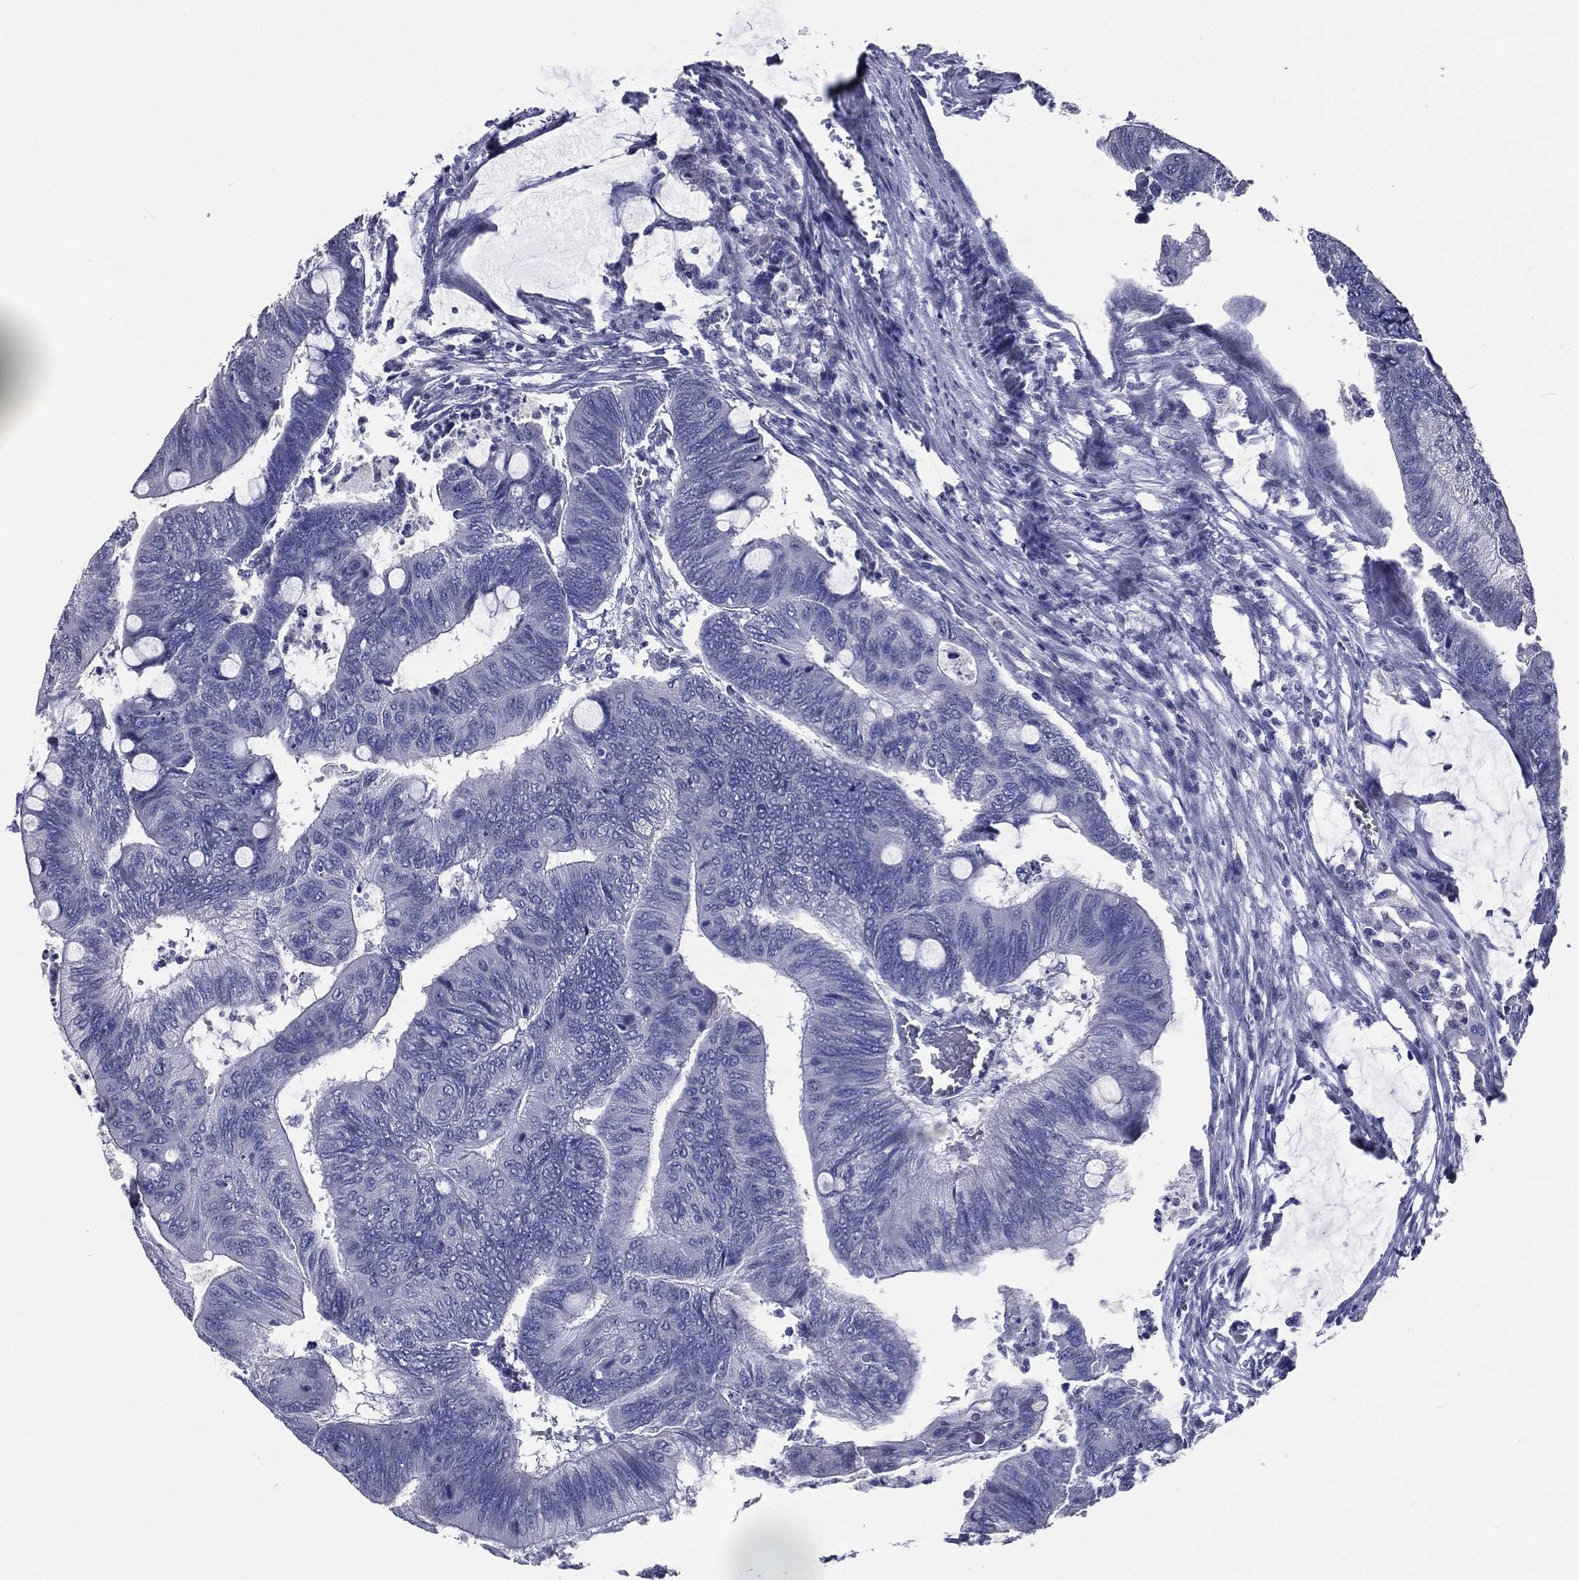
{"staining": {"intensity": "negative", "quantity": "none", "location": "none"}, "tissue": "colorectal cancer", "cell_type": "Tumor cells", "image_type": "cancer", "snomed": [{"axis": "morphology", "description": "Normal tissue, NOS"}, {"axis": "morphology", "description": "Adenocarcinoma, NOS"}, {"axis": "topography", "description": "Rectum"}, {"axis": "topography", "description": "Peripheral nerve tissue"}], "caption": "An IHC photomicrograph of colorectal cancer is shown. There is no staining in tumor cells of colorectal cancer.", "gene": "TFAP2A", "patient": {"sex": "male", "age": 92}}